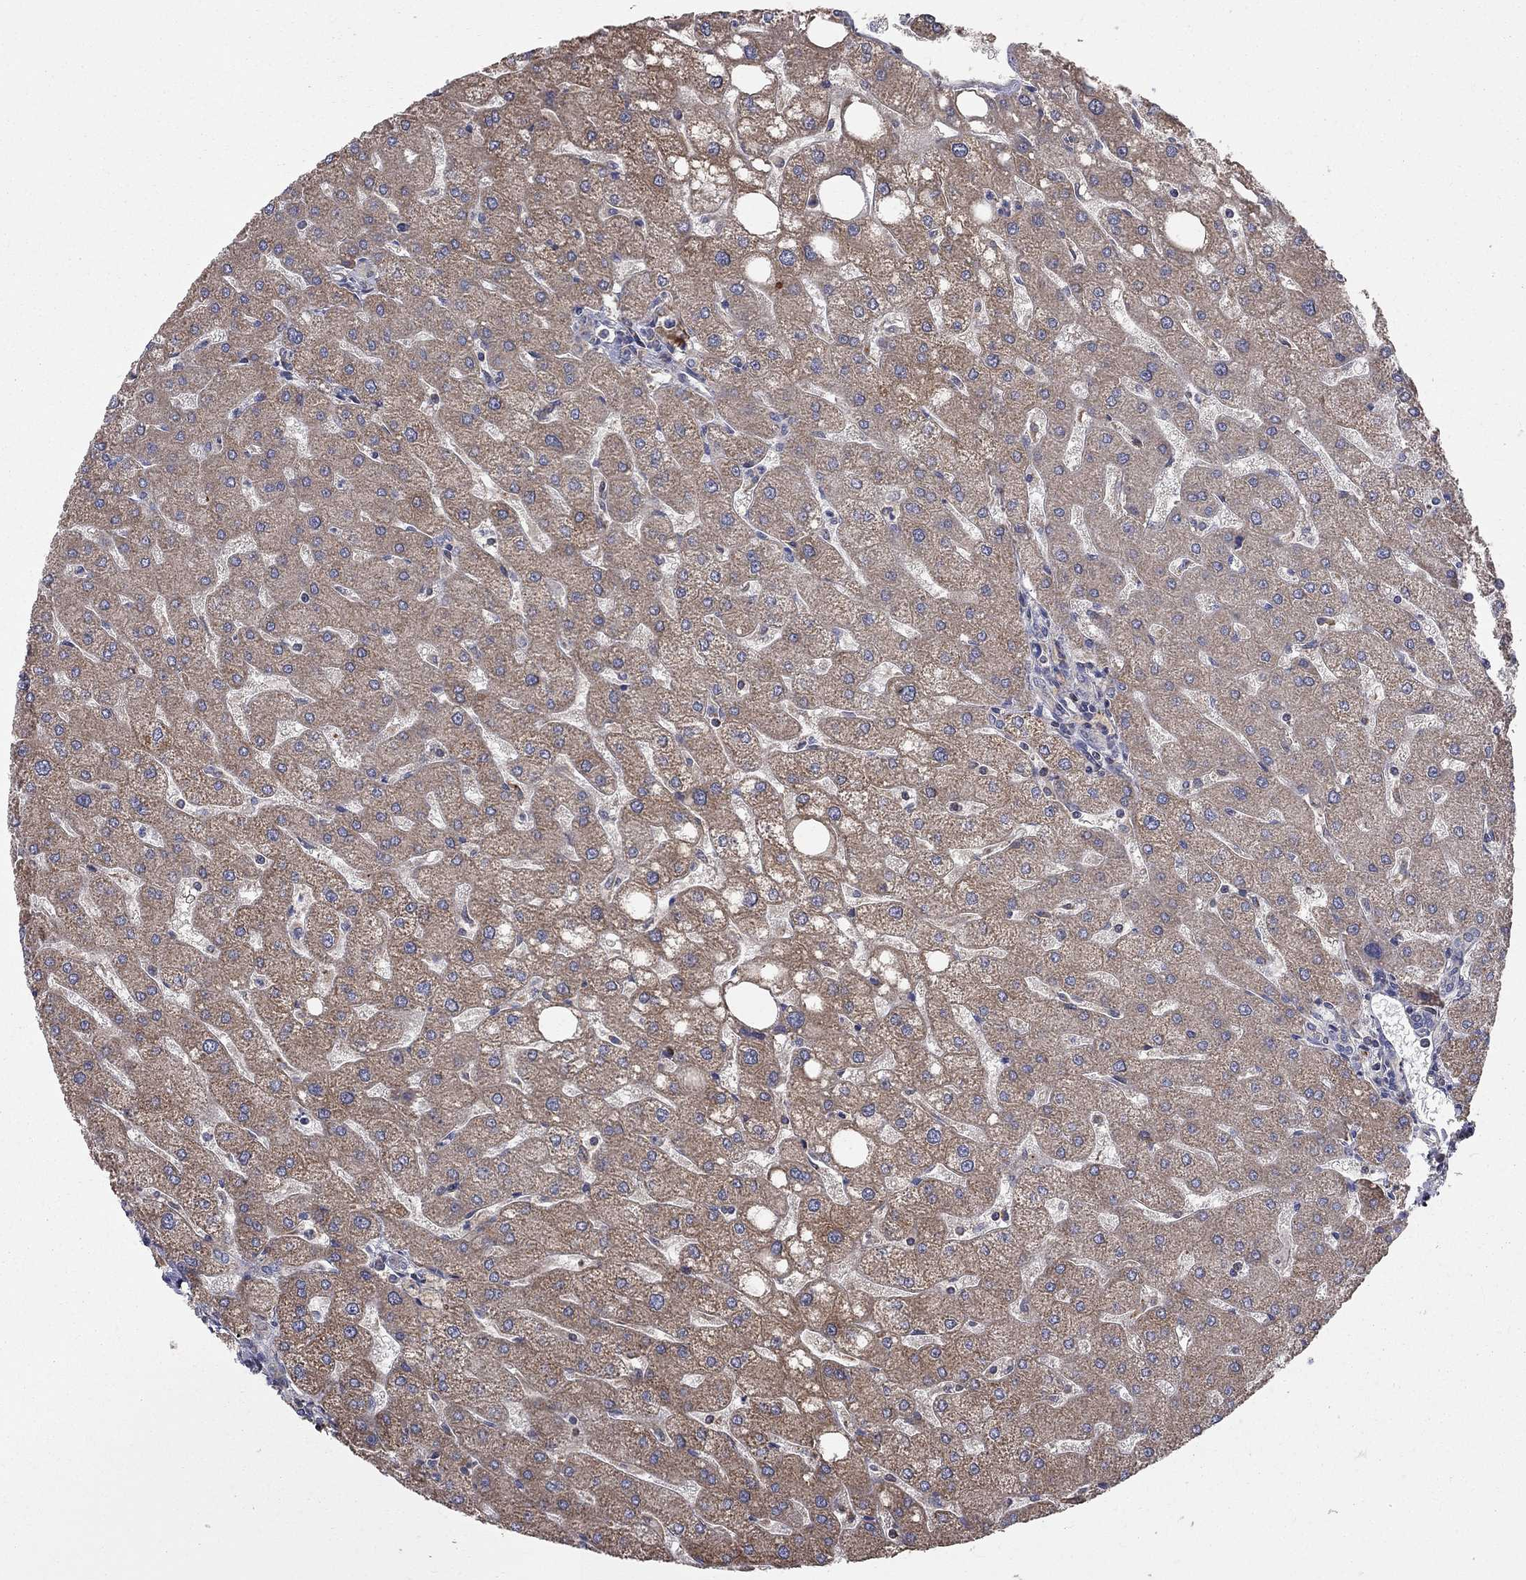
{"staining": {"intensity": "negative", "quantity": "none", "location": "none"}, "tissue": "liver", "cell_type": "Cholangiocytes", "image_type": "normal", "snomed": [{"axis": "morphology", "description": "Normal tissue, NOS"}, {"axis": "topography", "description": "Liver"}], "caption": "This photomicrograph is of benign liver stained with immunohistochemistry to label a protein in brown with the nuclei are counter-stained blue. There is no staining in cholangiocytes.", "gene": "KANSL1L", "patient": {"sex": "male", "age": 67}}